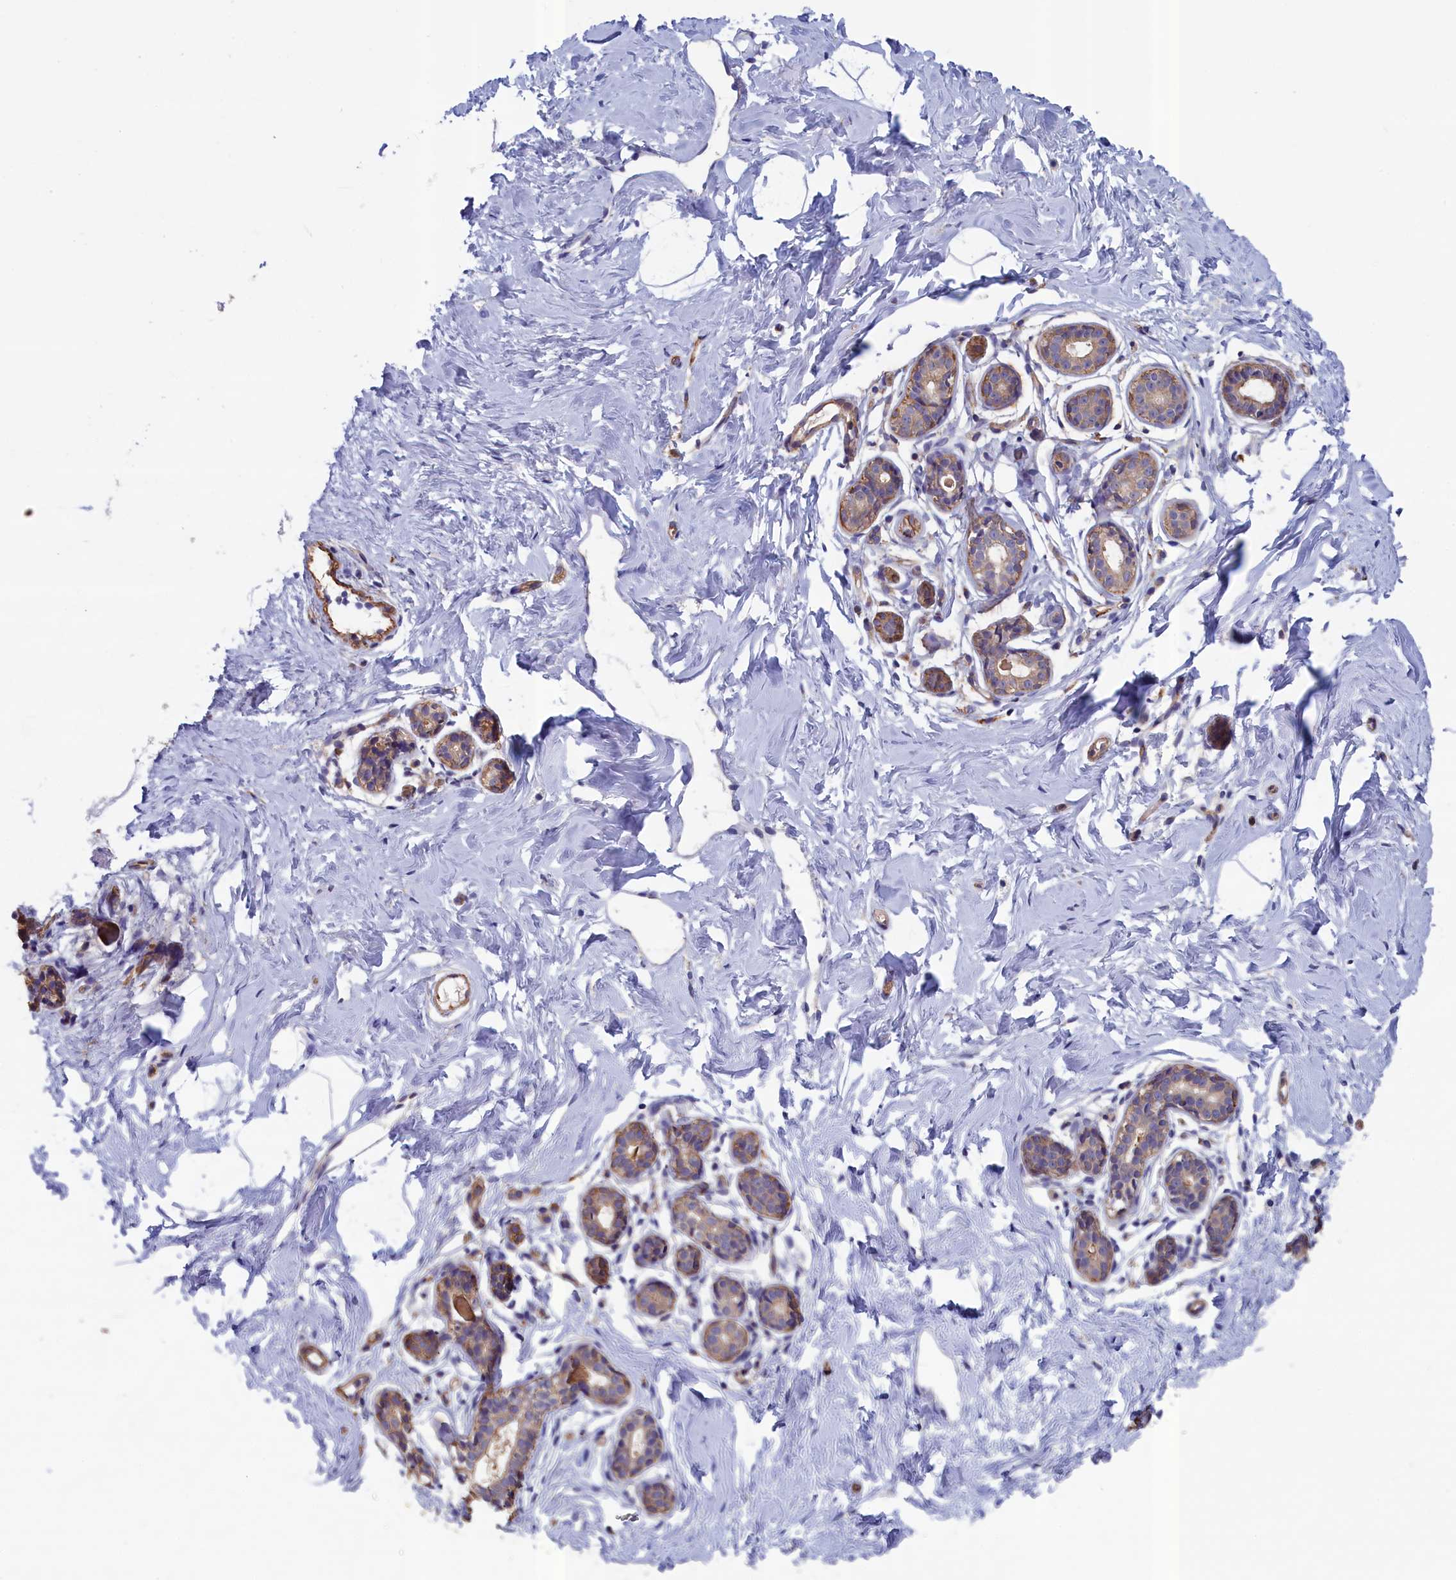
{"staining": {"intensity": "negative", "quantity": "none", "location": "none"}, "tissue": "breast", "cell_type": "Adipocytes", "image_type": "normal", "snomed": [{"axis": "morphology", "description": "Normal tissue, NOS"}, {"axis": "morphology", "description": "Adenoma, NOS"}, {"axis": "topography", "description": "Breast"}], "caption": "Breast stained for a protein using immunohistochemistry (IHC) reveals no staining adipocytes.", "gene": "ANKRD2", "patient": {"sex": "female", "age": 23}}